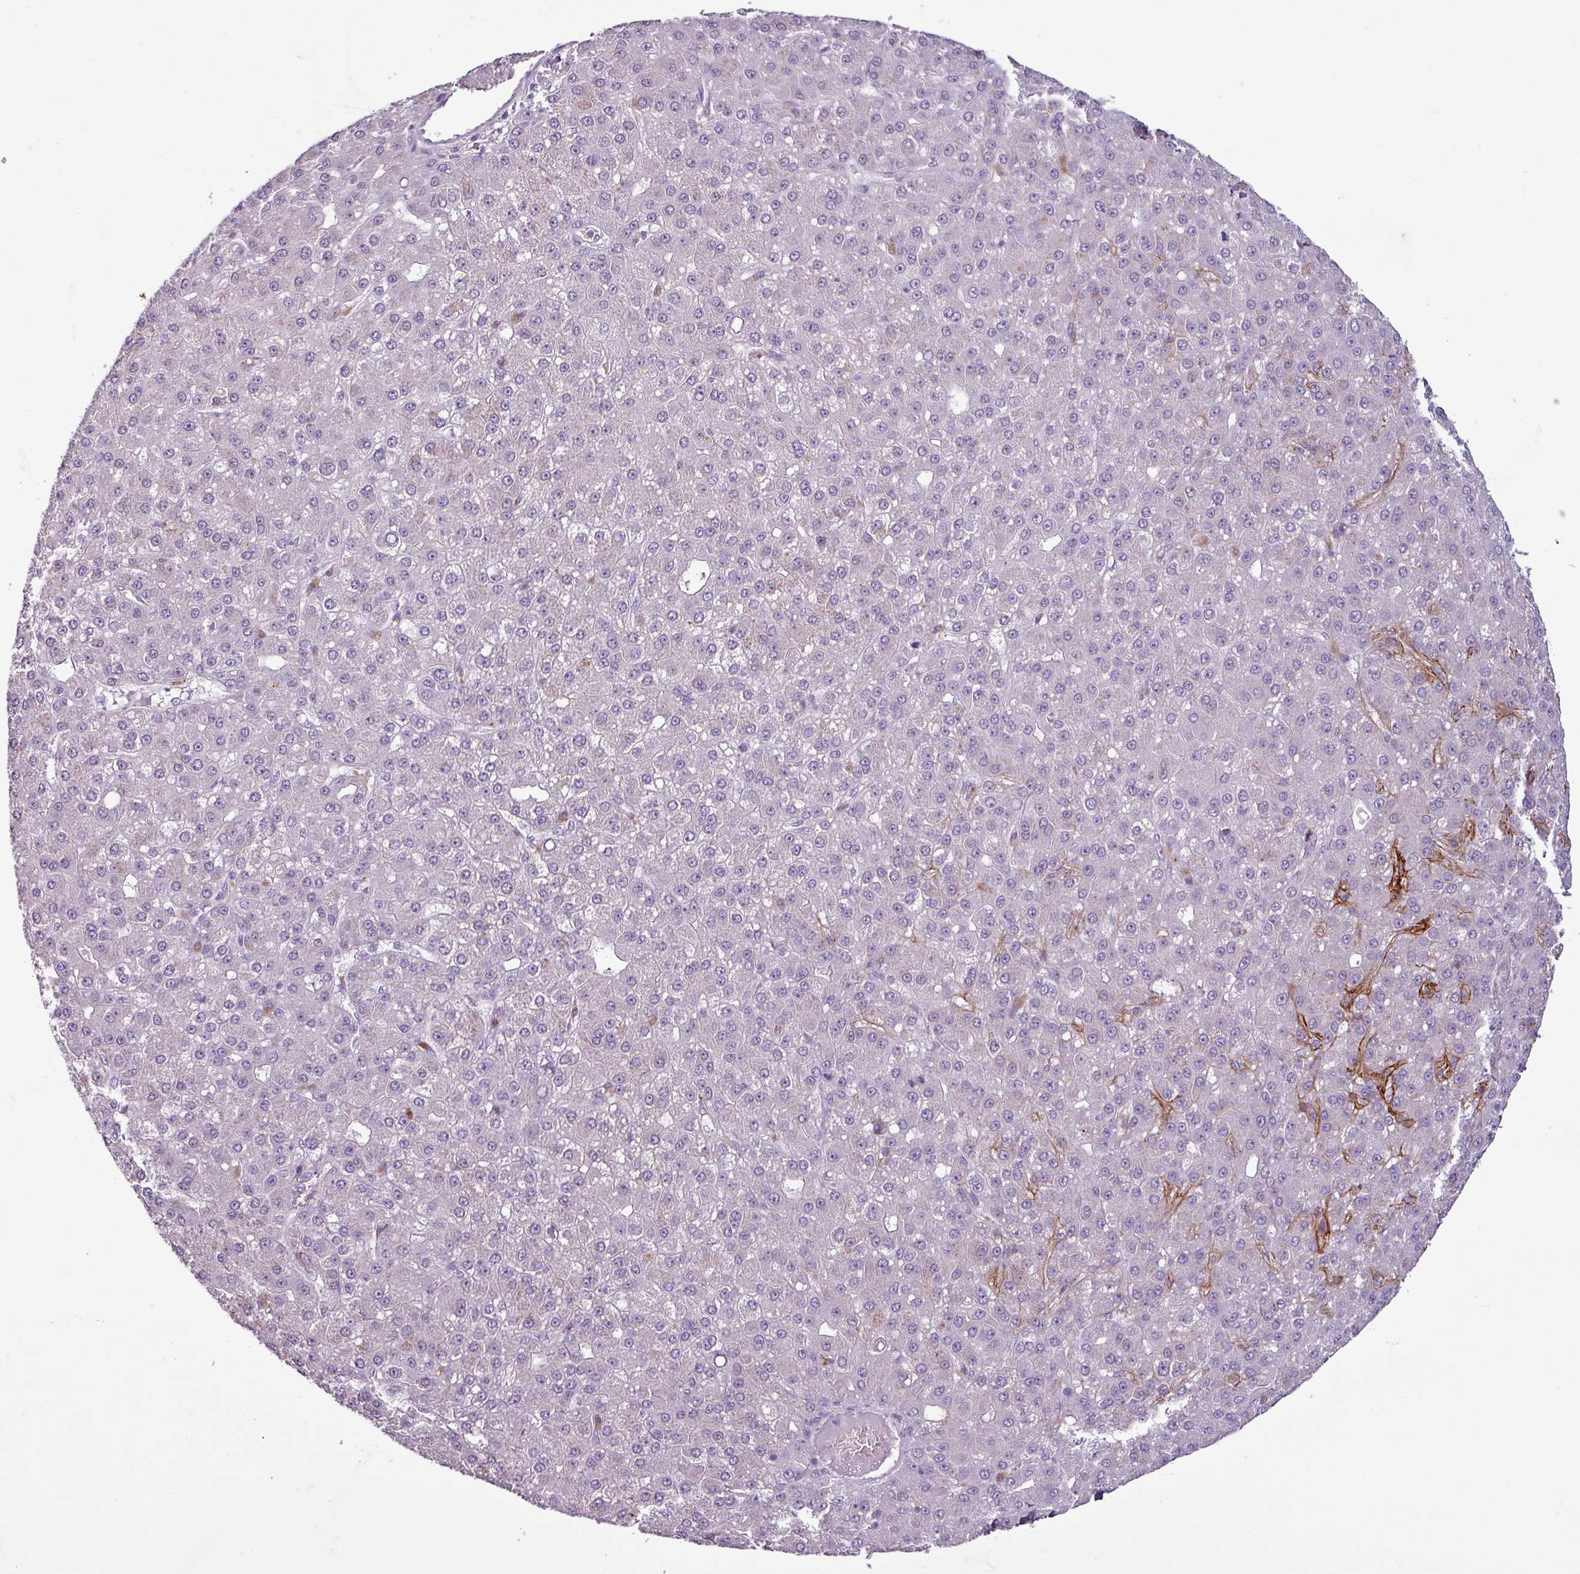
{"staining": {"intensity": "negative", "quantity": "none", "location": "none"}, "tissue": "liver cancer", "cell_type": "Tumor cells", "image_type": "cancer", "snomed": [{"axis": "morphology", "description": "Carcinoma, Hepatocellular, NOS"}, {"axis": "topography", "description": "Liver"}], "caption": "The micrograph reveals no staining of tumor cells in hepatocellular carcinoma (liver). (Stains: DAB (3,3'-diaminobenzidine) immunohistochemistry with hematoxylin counter stain, Microscopy: brightfield microscopy at high magnification).", "gene": "C9orf24", "patient": {"sex": "male", "age": 67}}